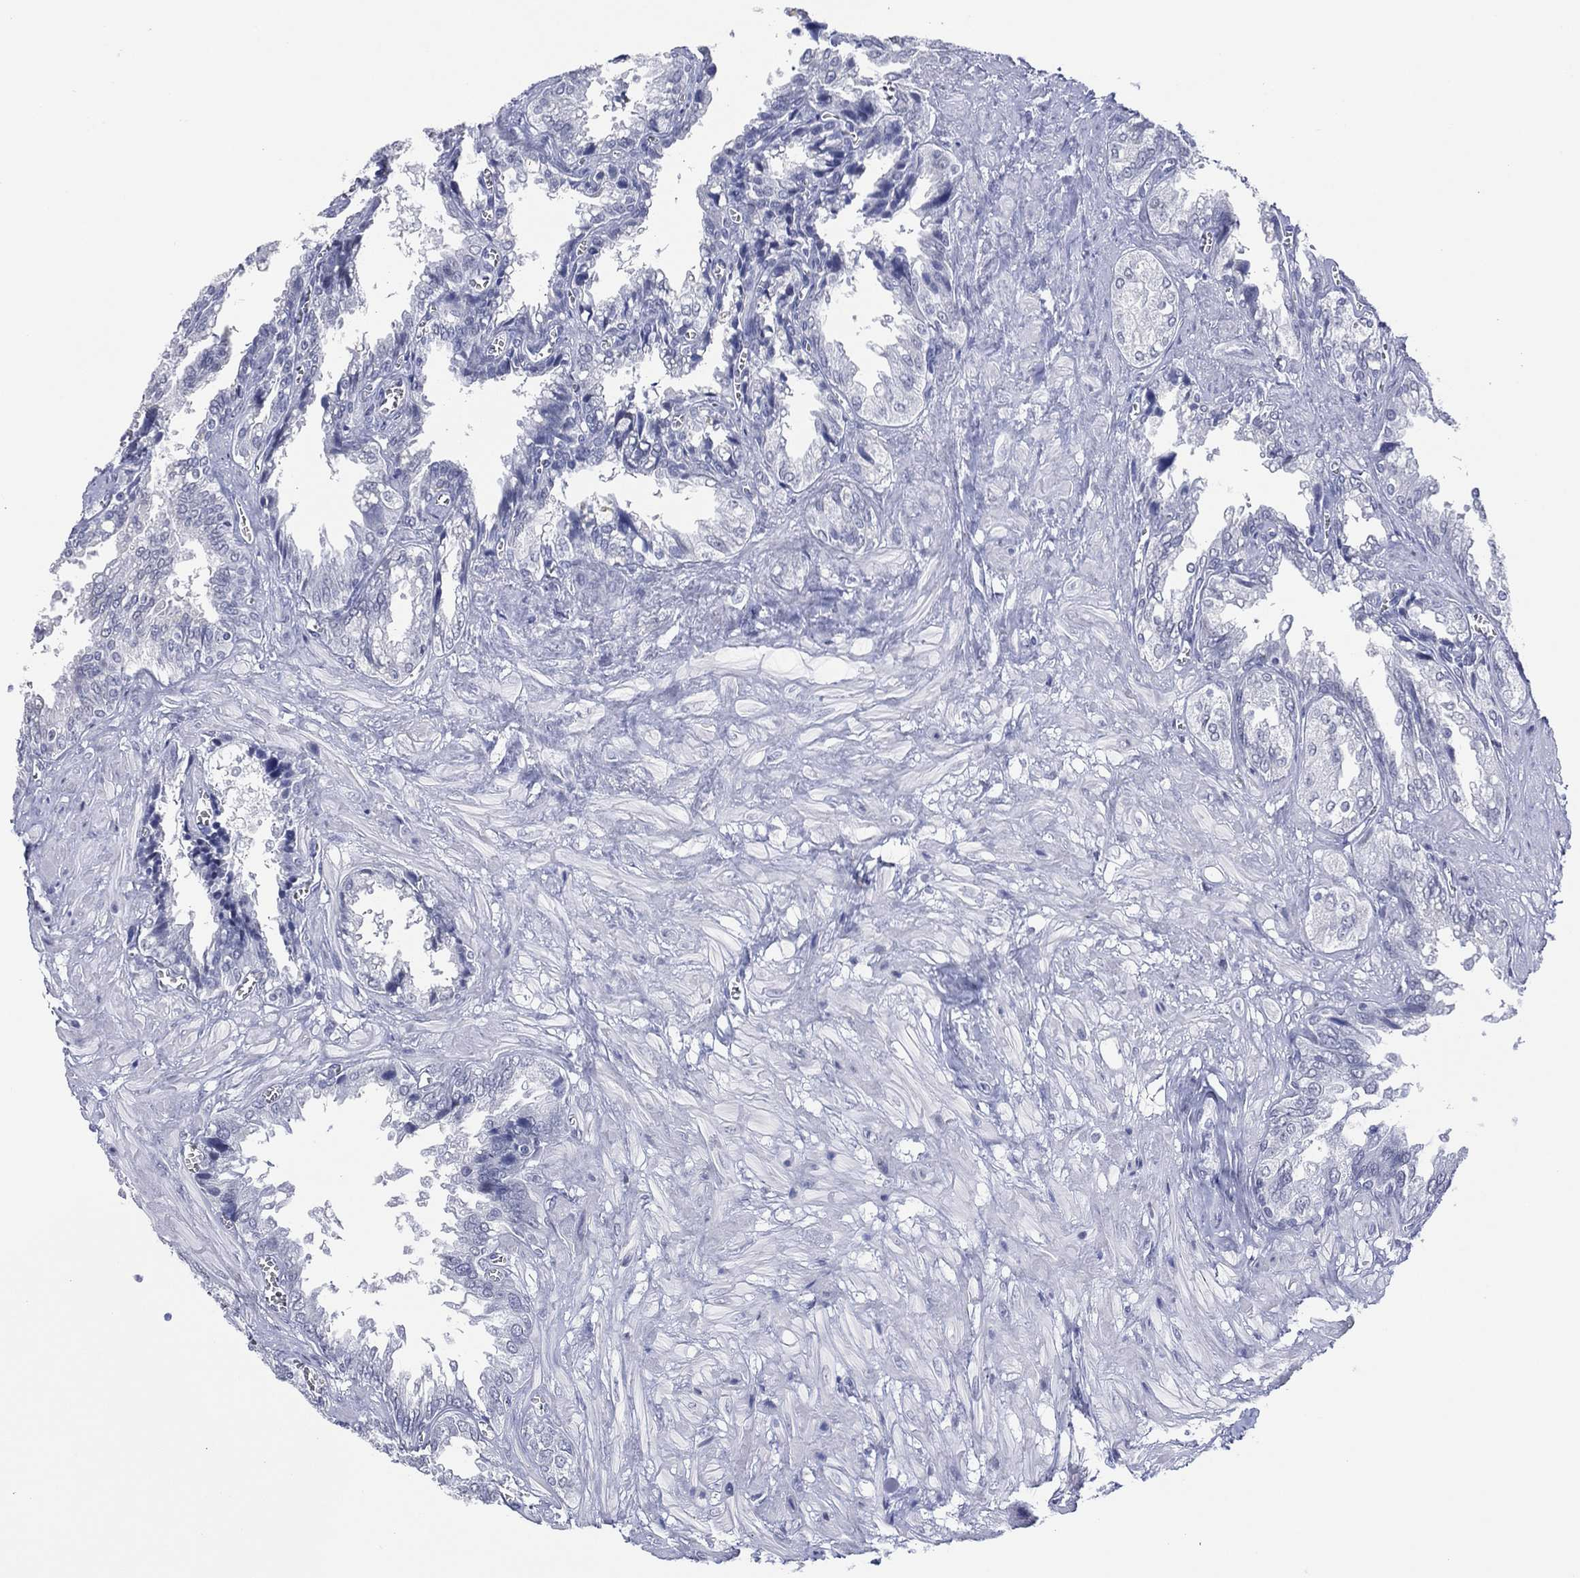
{"staining": {"intensity": "negative", "quantity": "none", "location": "none"}, "tissue": "seminal vesicle", "cell_type": "Glandular cells", "image_type": "normal", "snomed": [{"axis": "morphology", "description": "Normal tissue, NOS"}, {"axis": "topography", "description": "Seminal veicle"}], "caption": "The micrograph shows no significant staining in glandular cells of seminal vesicle. The staining was performed using DAB (3,3'-diaminobenzidine) to visualize the protein expression in brown, while the nuclei were stained in blue with hematoxylin (Magnification: 20x).", "gene": "UTF1", "patient": {"sex": "male", "age": 67}}